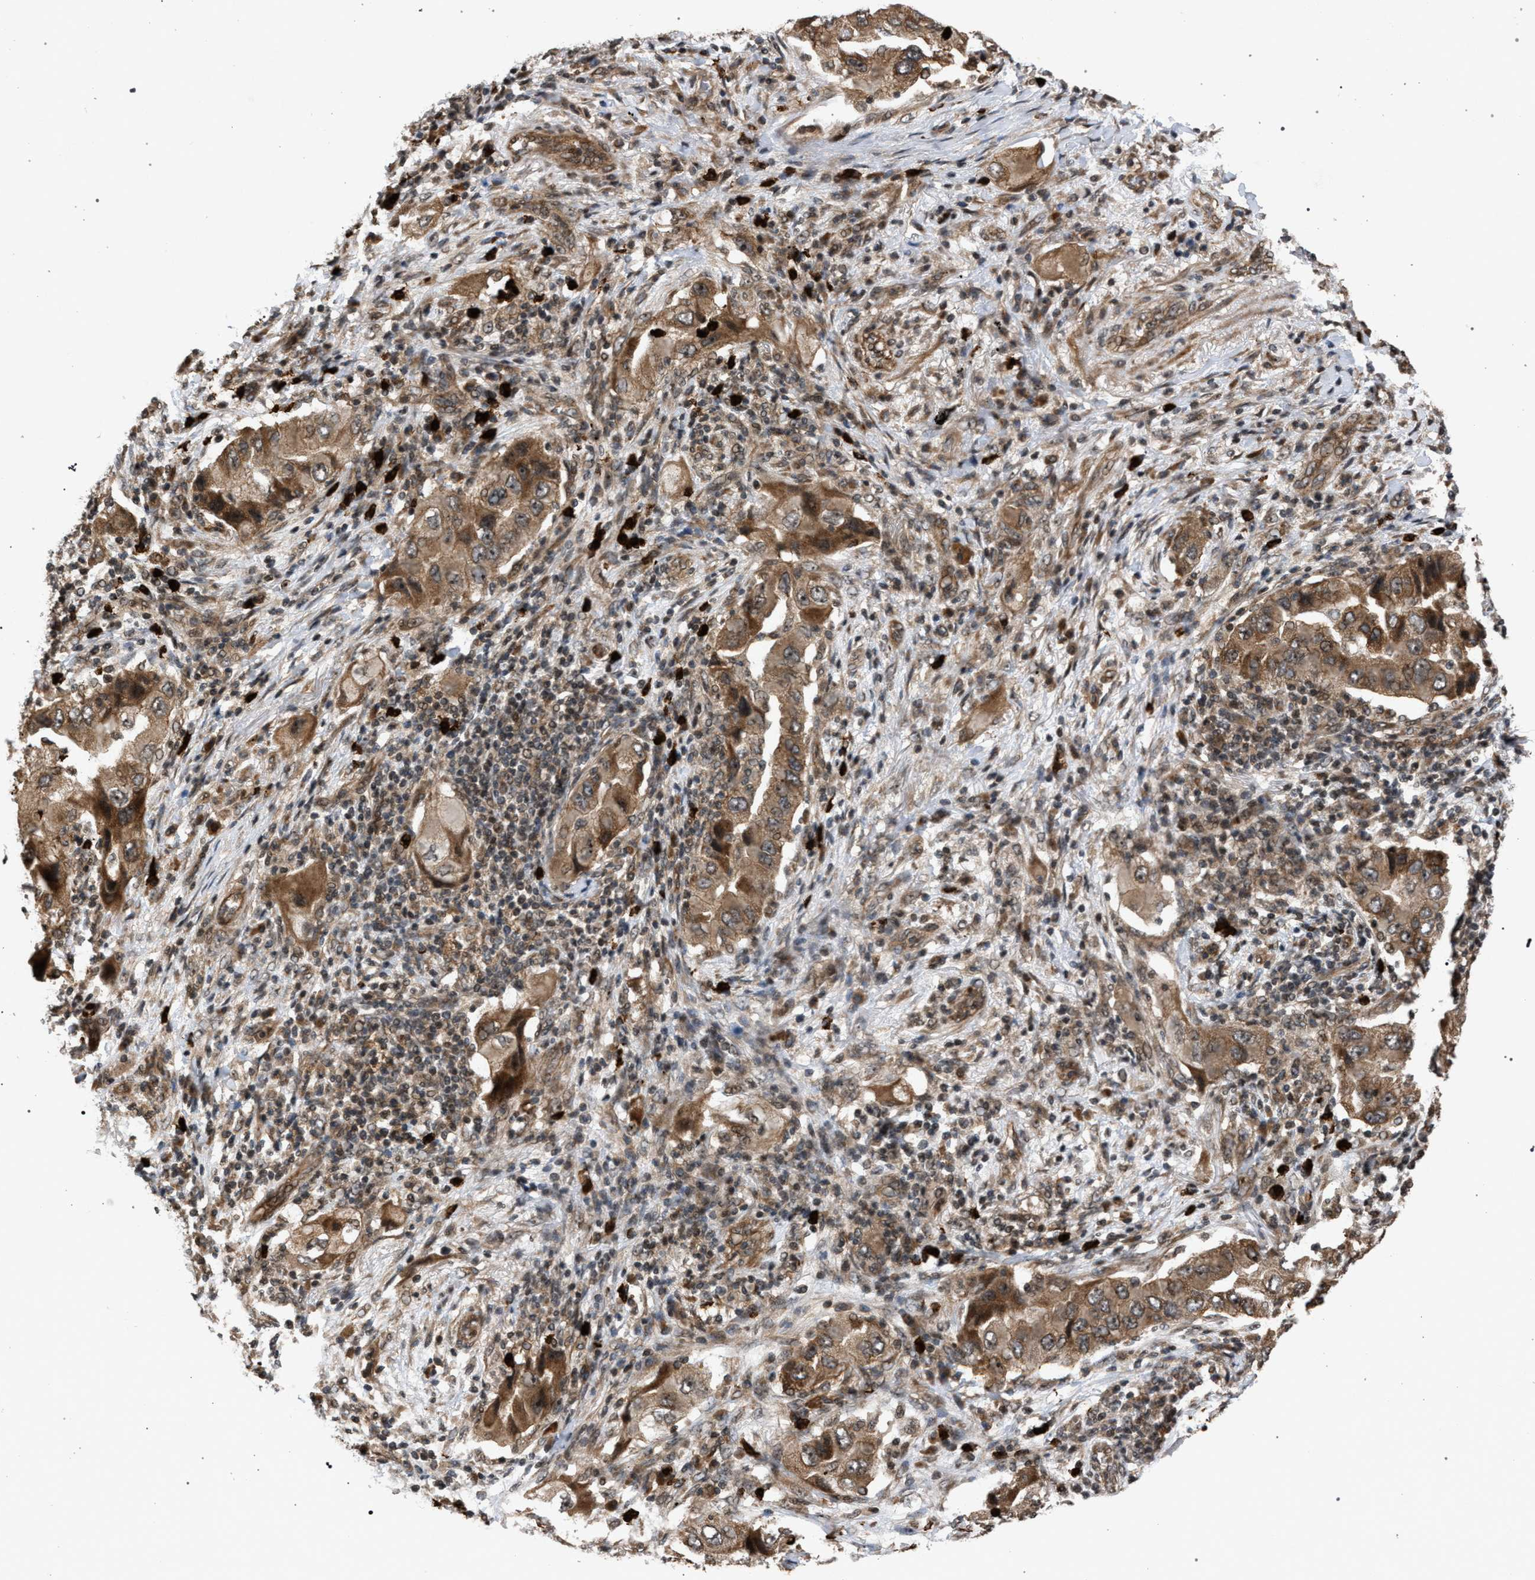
{"staining": {"intensity": "moderate", "quantity": ">75%", "location": "cytoplasmic/membranous"}, "tissue": "lung cancer", "cell_type": "Tumor cells", "image_type": "cancer", "snomed": [{"axis": "morphology", "description": "Adenocarcinoma, NOS"}, {"axis": "topography", "description": "Lung"}], "caption": "An immunohistochemistry photomicrograph of neoplastic tissue is shown. Protein staining in brown labels moderate cytoplasmic/membranous positivity in lung adenocarcinoma within tumor cells.", "gene": "IRAK4", "patient": {"sex": "female", "age": 65}}